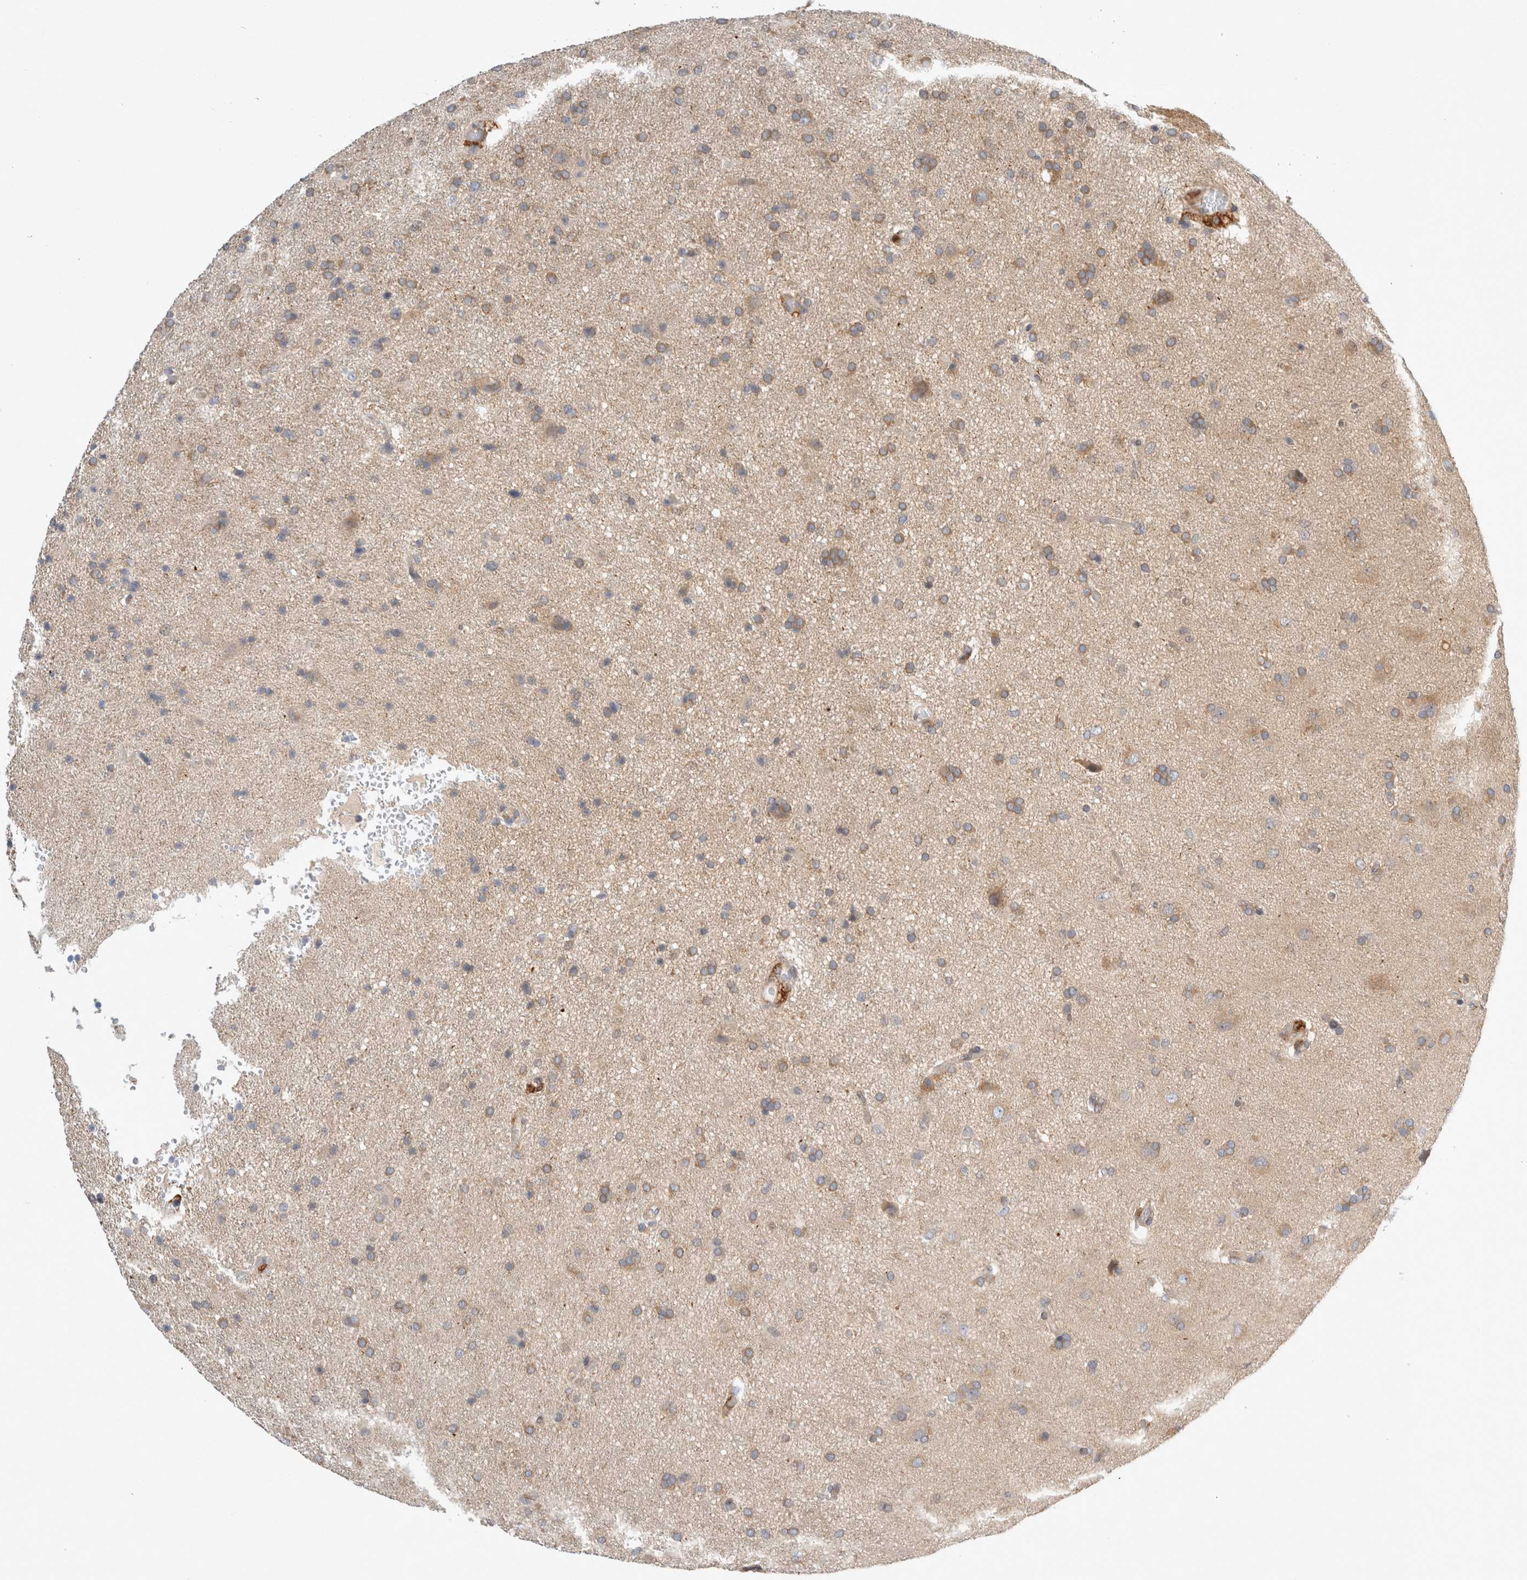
{"staining": {"intensity": "moderate", "quantity": ">75%", "location": "cytoplasmic/membranous"}, "tissue": "glioma", "cell_type": "Tumor cells", "image_type": "cancer", "snomed": [{"axis": "morphology", "description": "Glioma, malignant, High grade"}, {"axis": "topography", "description": "Brain"}], "caption": "A brown stain shows moderate cytoplasmic/membranous expression of a protein in human malignant glioma (high-grade) tumor cells.", "gene": "CDCA7L", "patient": {"sex": "male", "age": 72}}